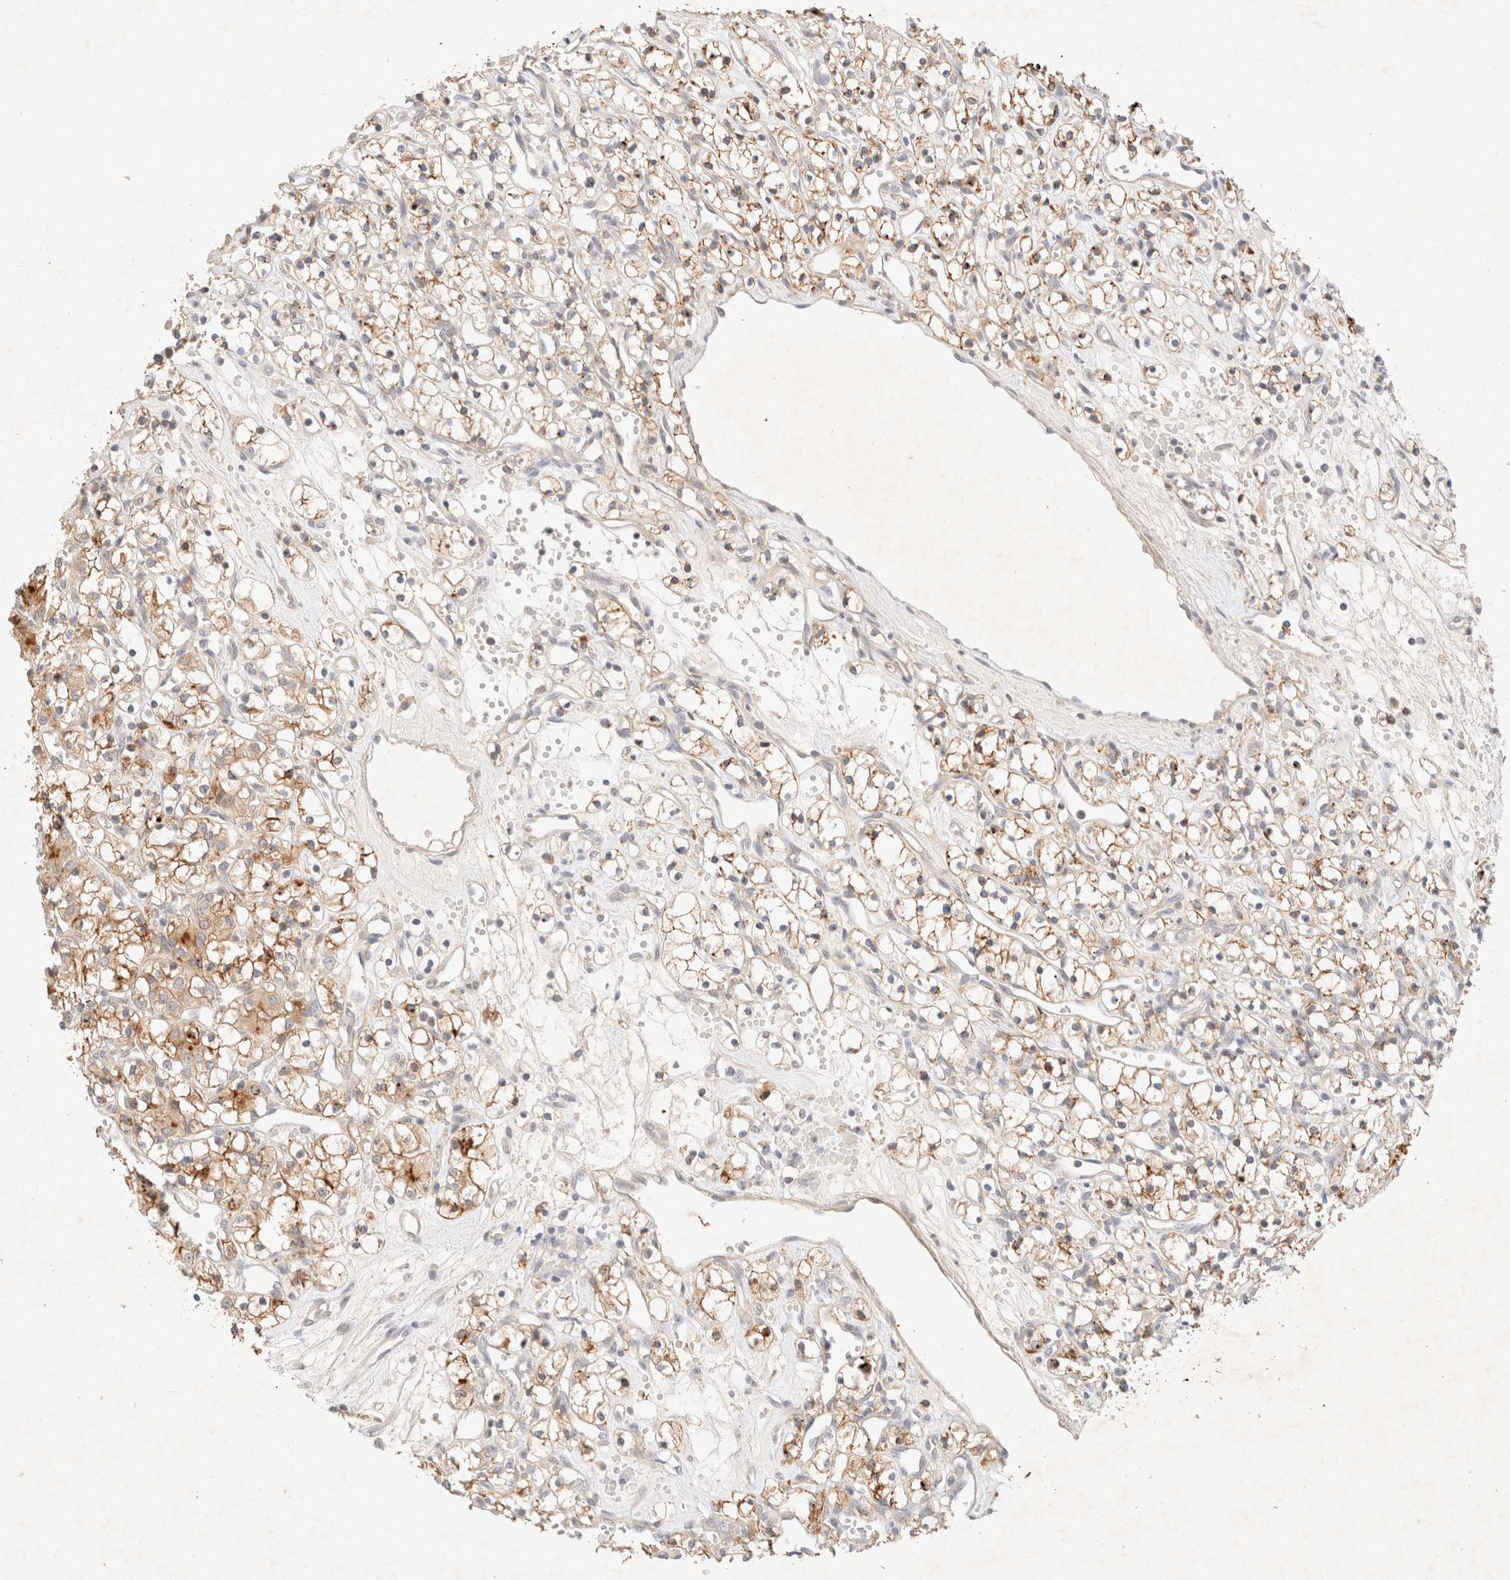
{"staining": {"intensity": "moderate", "quantity": ">75%", "location": "cytoplasmic/membranous"}, "tissue": "renal cancer", "cell_type": "Tumor cells", "image_type": "cancer", "snomed": [{"axis": "morphology", "description": "Adenocarcinoma, NOS"}, {"axis": "topography", "description": "Kidney"}], "caption": "A brown stain labels moderate cytoplasmic/membranous staining of a protein in human renal adenocarcinoma tumor cells. The protein of interest is shown in brown color, while the nuclei are stained blue.", "gene": "SARM1", "patient": {"sex": "female", "age": 59}}